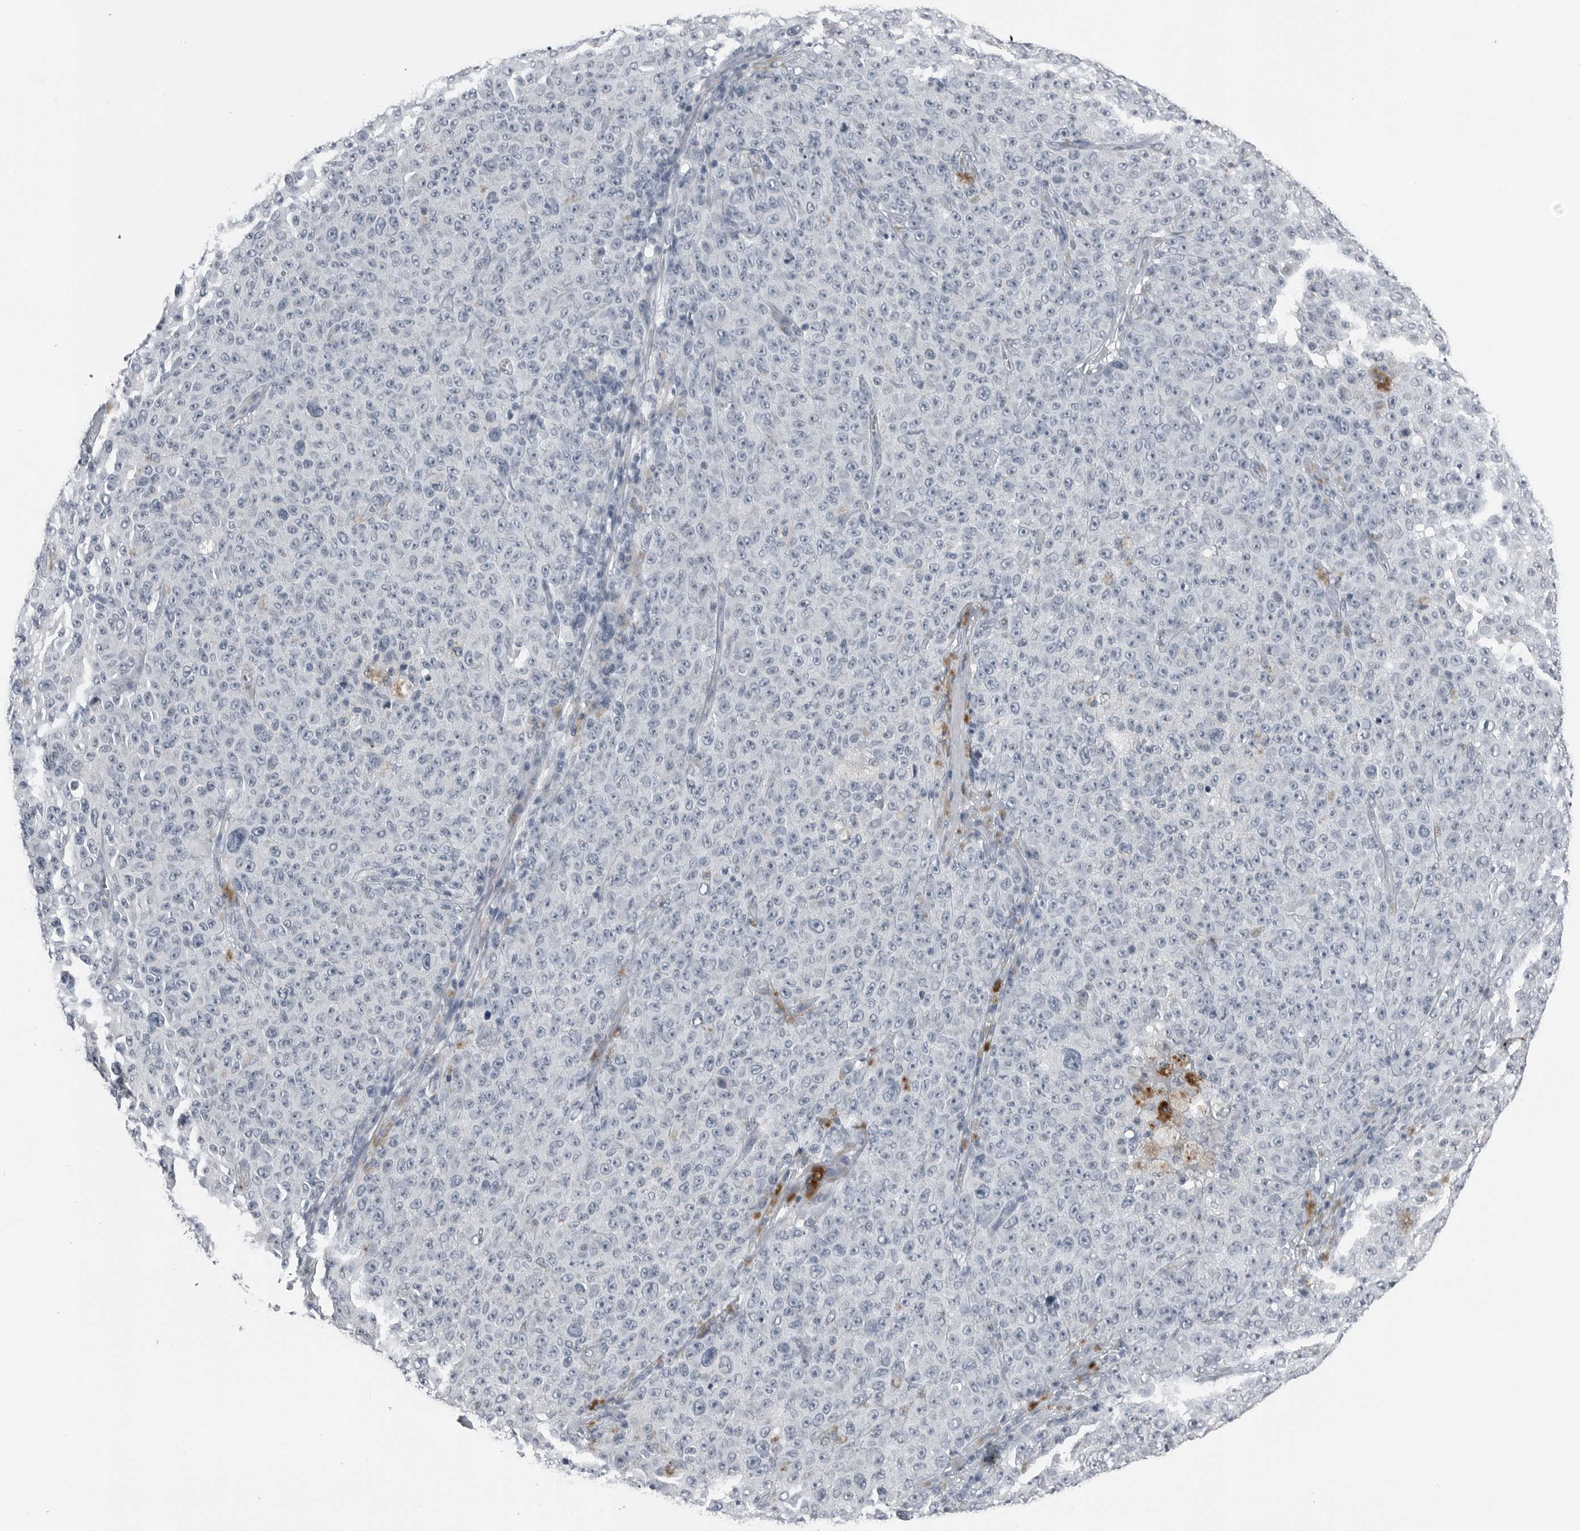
{"staining": {"intensity": "negative", "quantity": "none", "location": "none"}, "tissue": "melanoma", "cell_type": "Tumor cells", "image_type": "cancer", "snomed": [{"axis": "morphology", "description": "Malignant melanoma, NOS"}, {"axis": "topography", "description": "Skin"}], "caption": "There is no significant expression in tumor cells of malignant melanoma.", "gene": "SPINK1", "patient": {"sex": "female", "age": 82}}